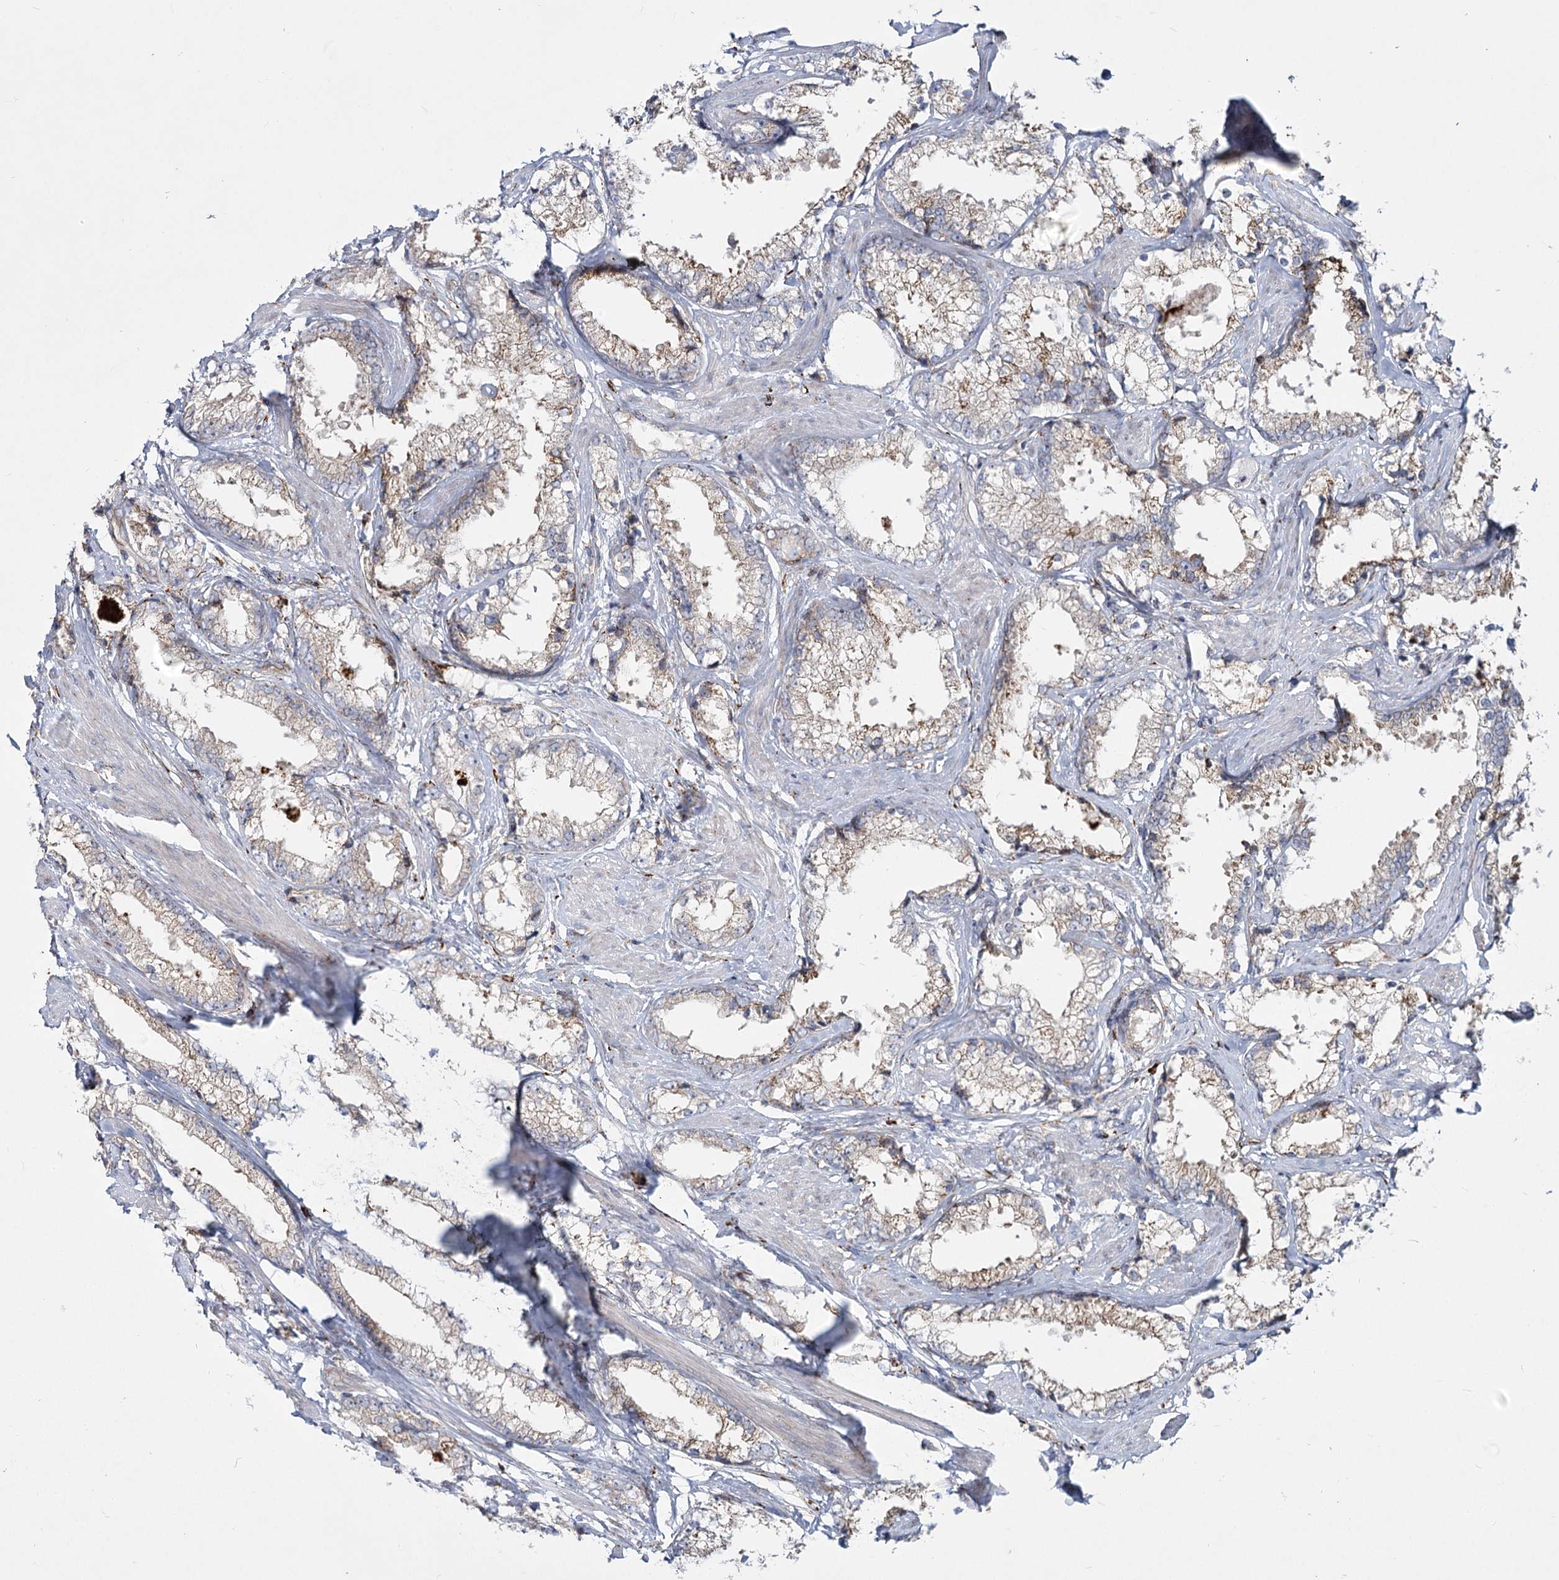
{"staining": {"intensity": "weak", "quantity": "<25%", "location": "cytoplasmic/membranous"}, "tissue": "prostate cancer", "cell_type": "Tumor cells", "image_type": "cancer", "snomed": [{"axis": "morphology", "description": "Adenocarcinoma, High grade"}, {"axis": "topography", "description": "Prostate"}], "caption": "Tumor cells are negative for brown protein staining in high-grade adenocarcinoma (prostate).", "gene": "POGLUT1", "patient": {"sex": "male", "age": 66}}